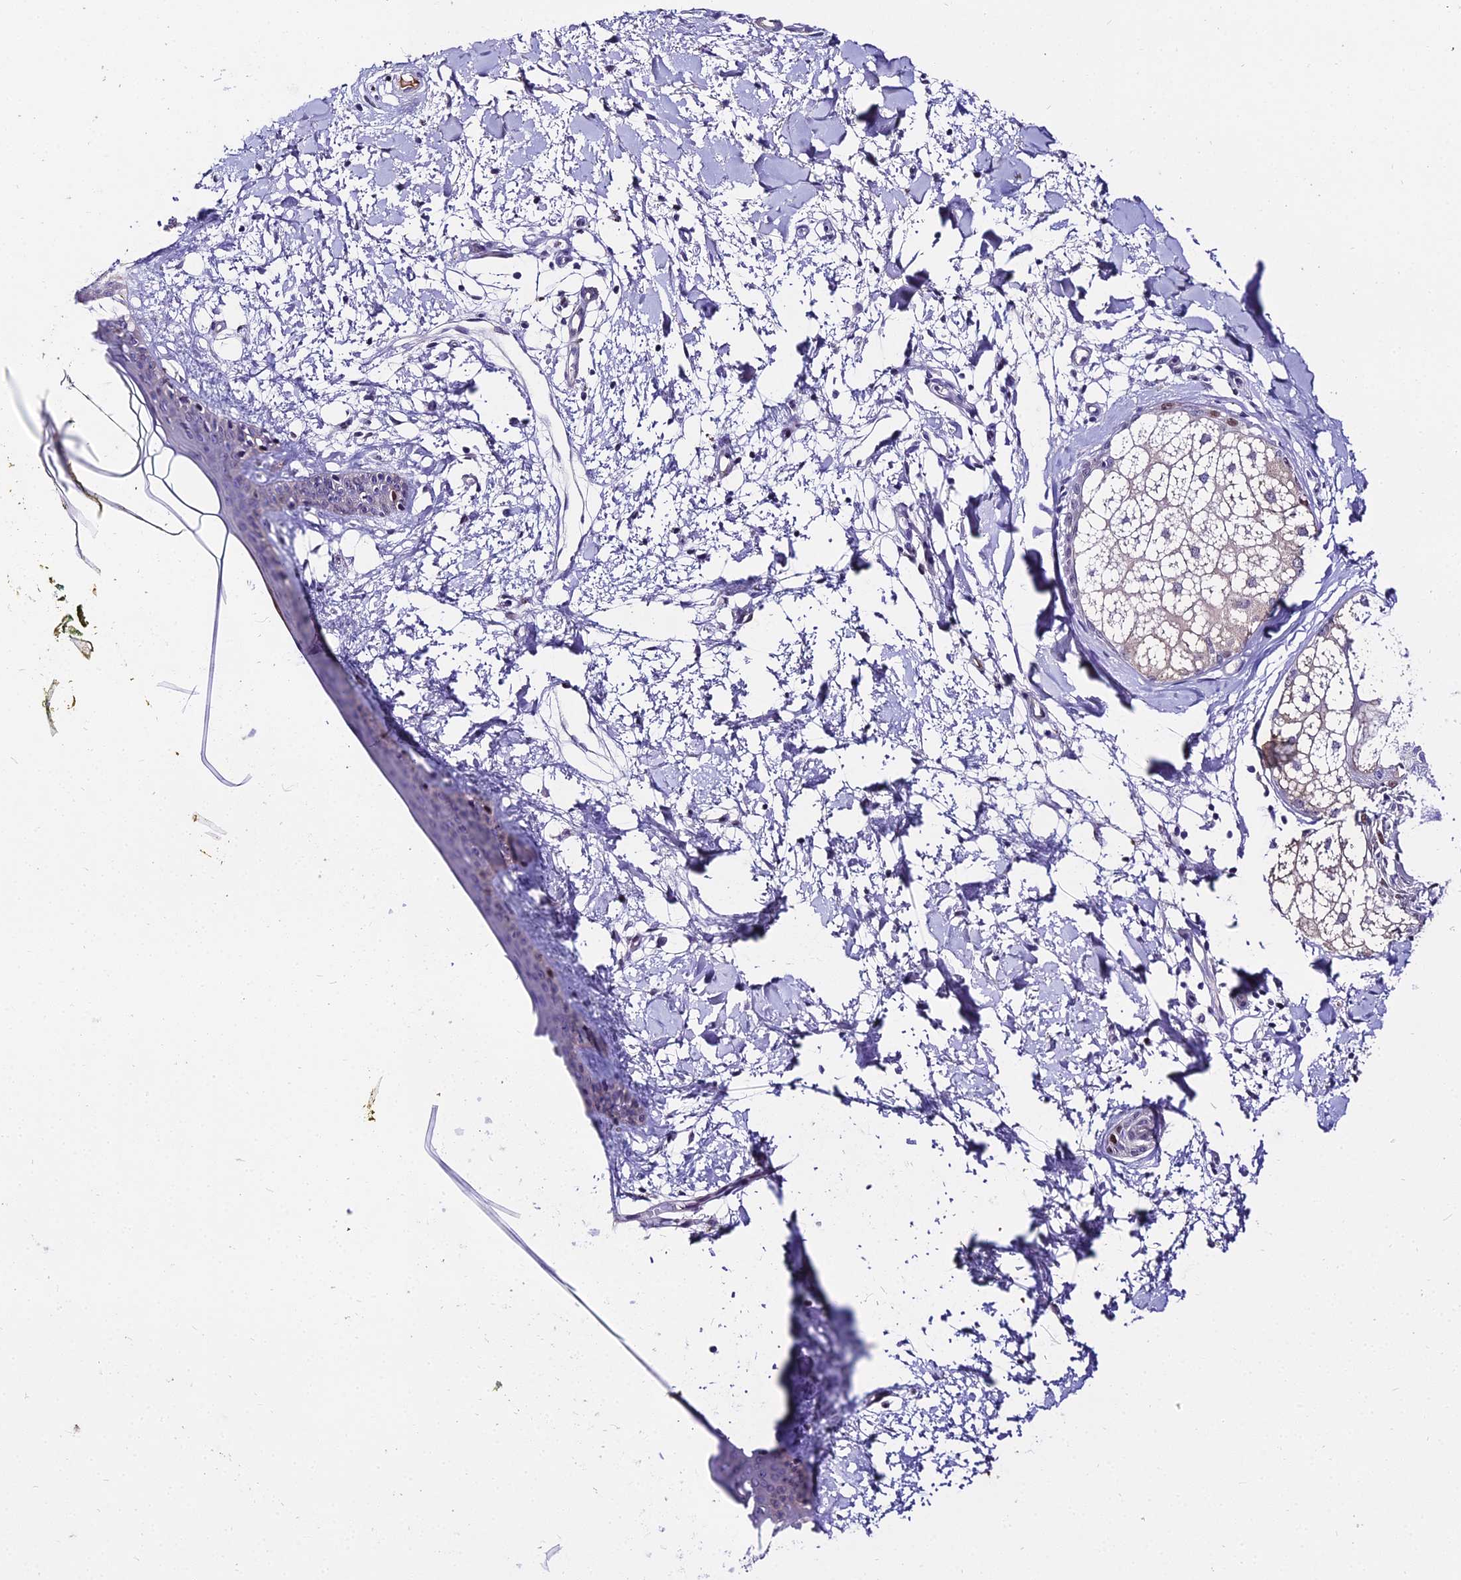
{"staining": {"intensity": "negative", "quantity": "none", "location": "none"}, "tissue": "skin", "cell_type": "Fibroblasts", "image_type": "normal", "snomed": [{"axis": "morphology", "description": "Normal tissue, NOS"}, {"axis": "topography", "description": "Skin"}], "caption": "Immunohistochemistry (IHC) histopathology image of benign skin stained for a protein (brown), which exhibits no positivity in fibroblasts.", "gene": "TRIML2", "patient": {"sex": "female", "age": 34}}